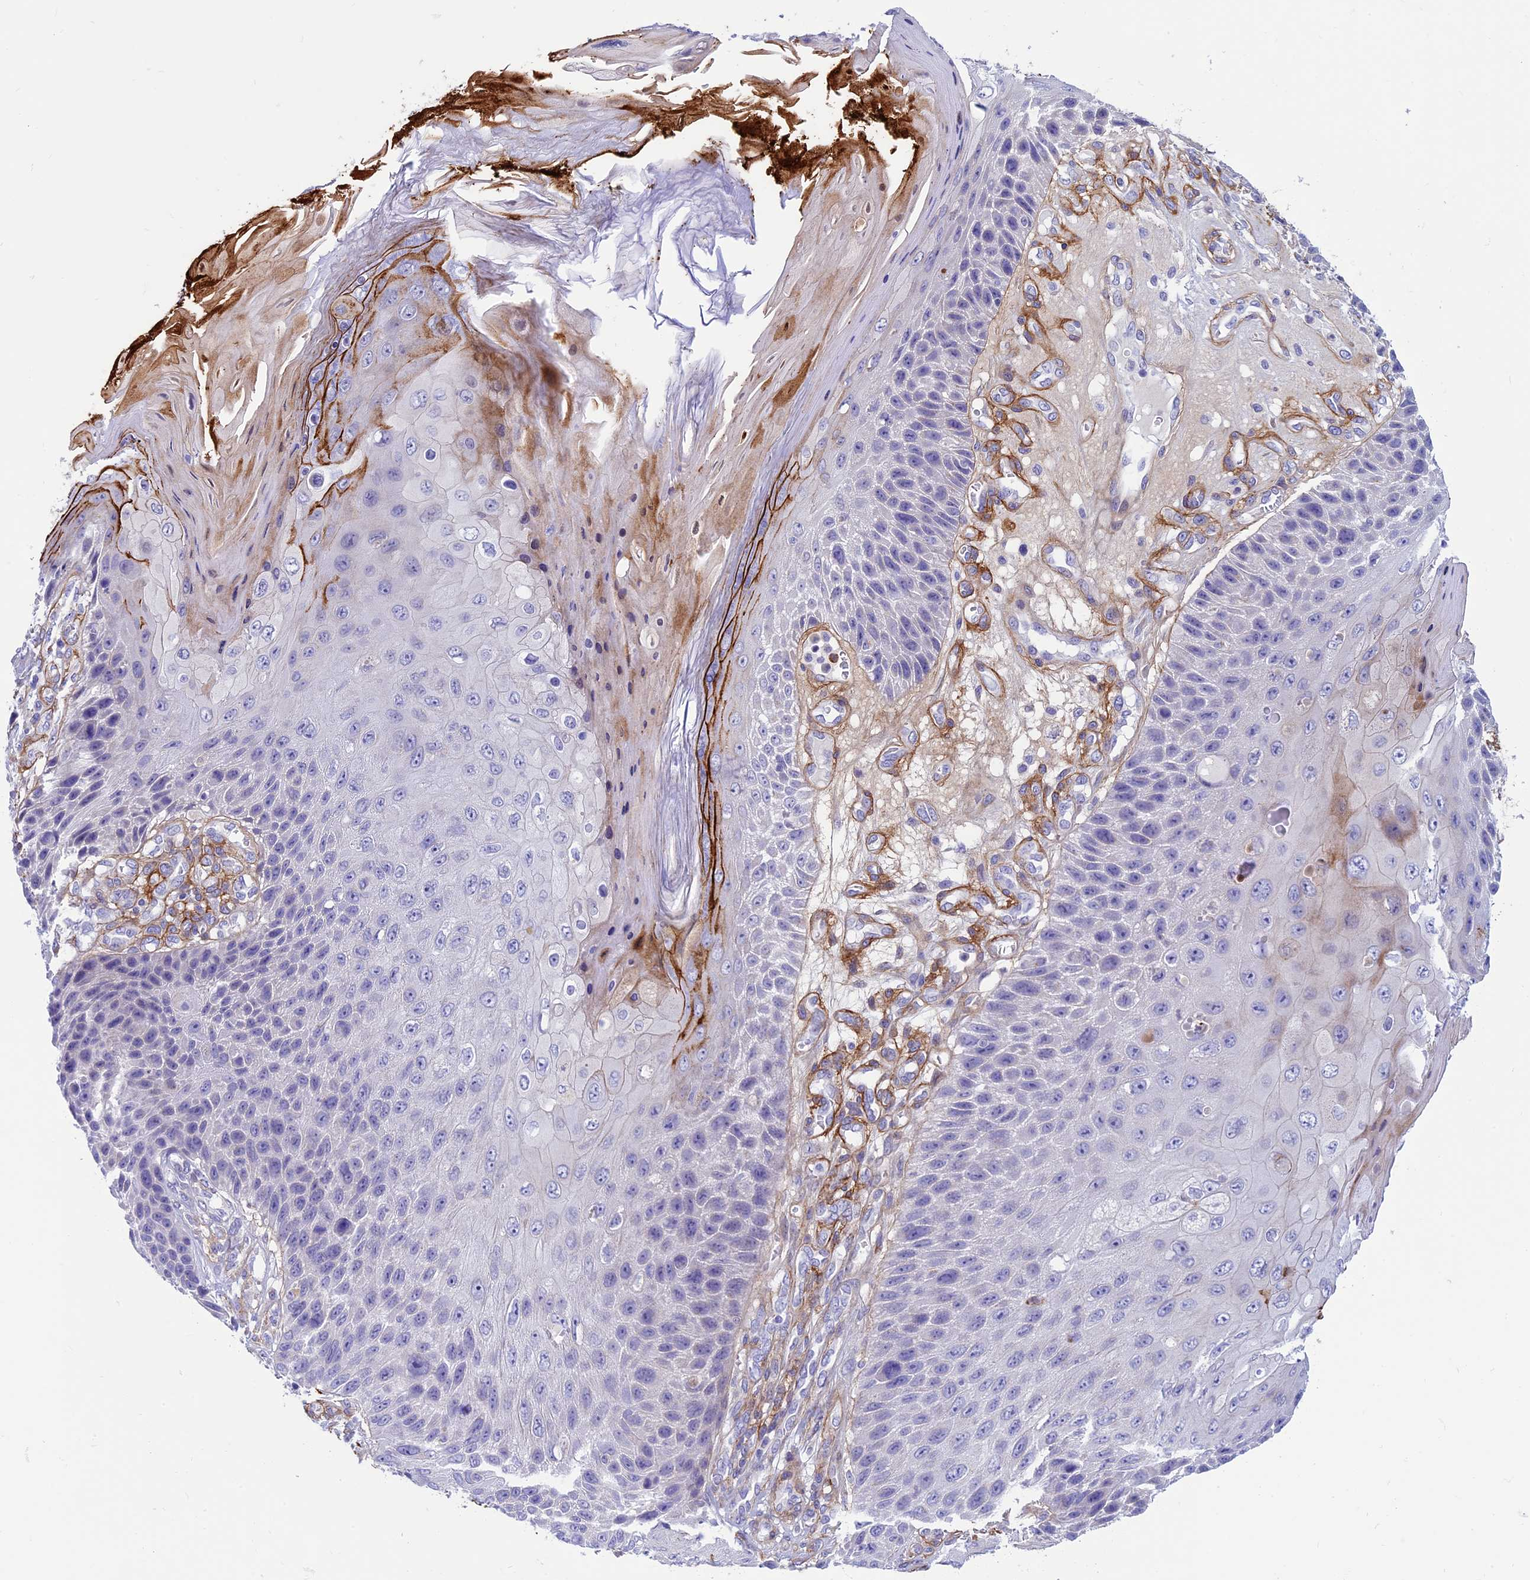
{"staining": {"intensity": "negative", "quantity": "none", "location": "none"}, "tissue": "skin cancer", "cell_type": "Tumor cells", "image_type": "cancer", "snomed": [{"axis": "morphology", "description": "Squamous cell carcinoma, NOS"}, {"axis": "topography", "description": "Skin"}], "caption": "The image demonstrates no significant expression in tumor cells of skin cancer.", "gene": "LOXL1", "patient": {"sex": "female", "age": 88}}